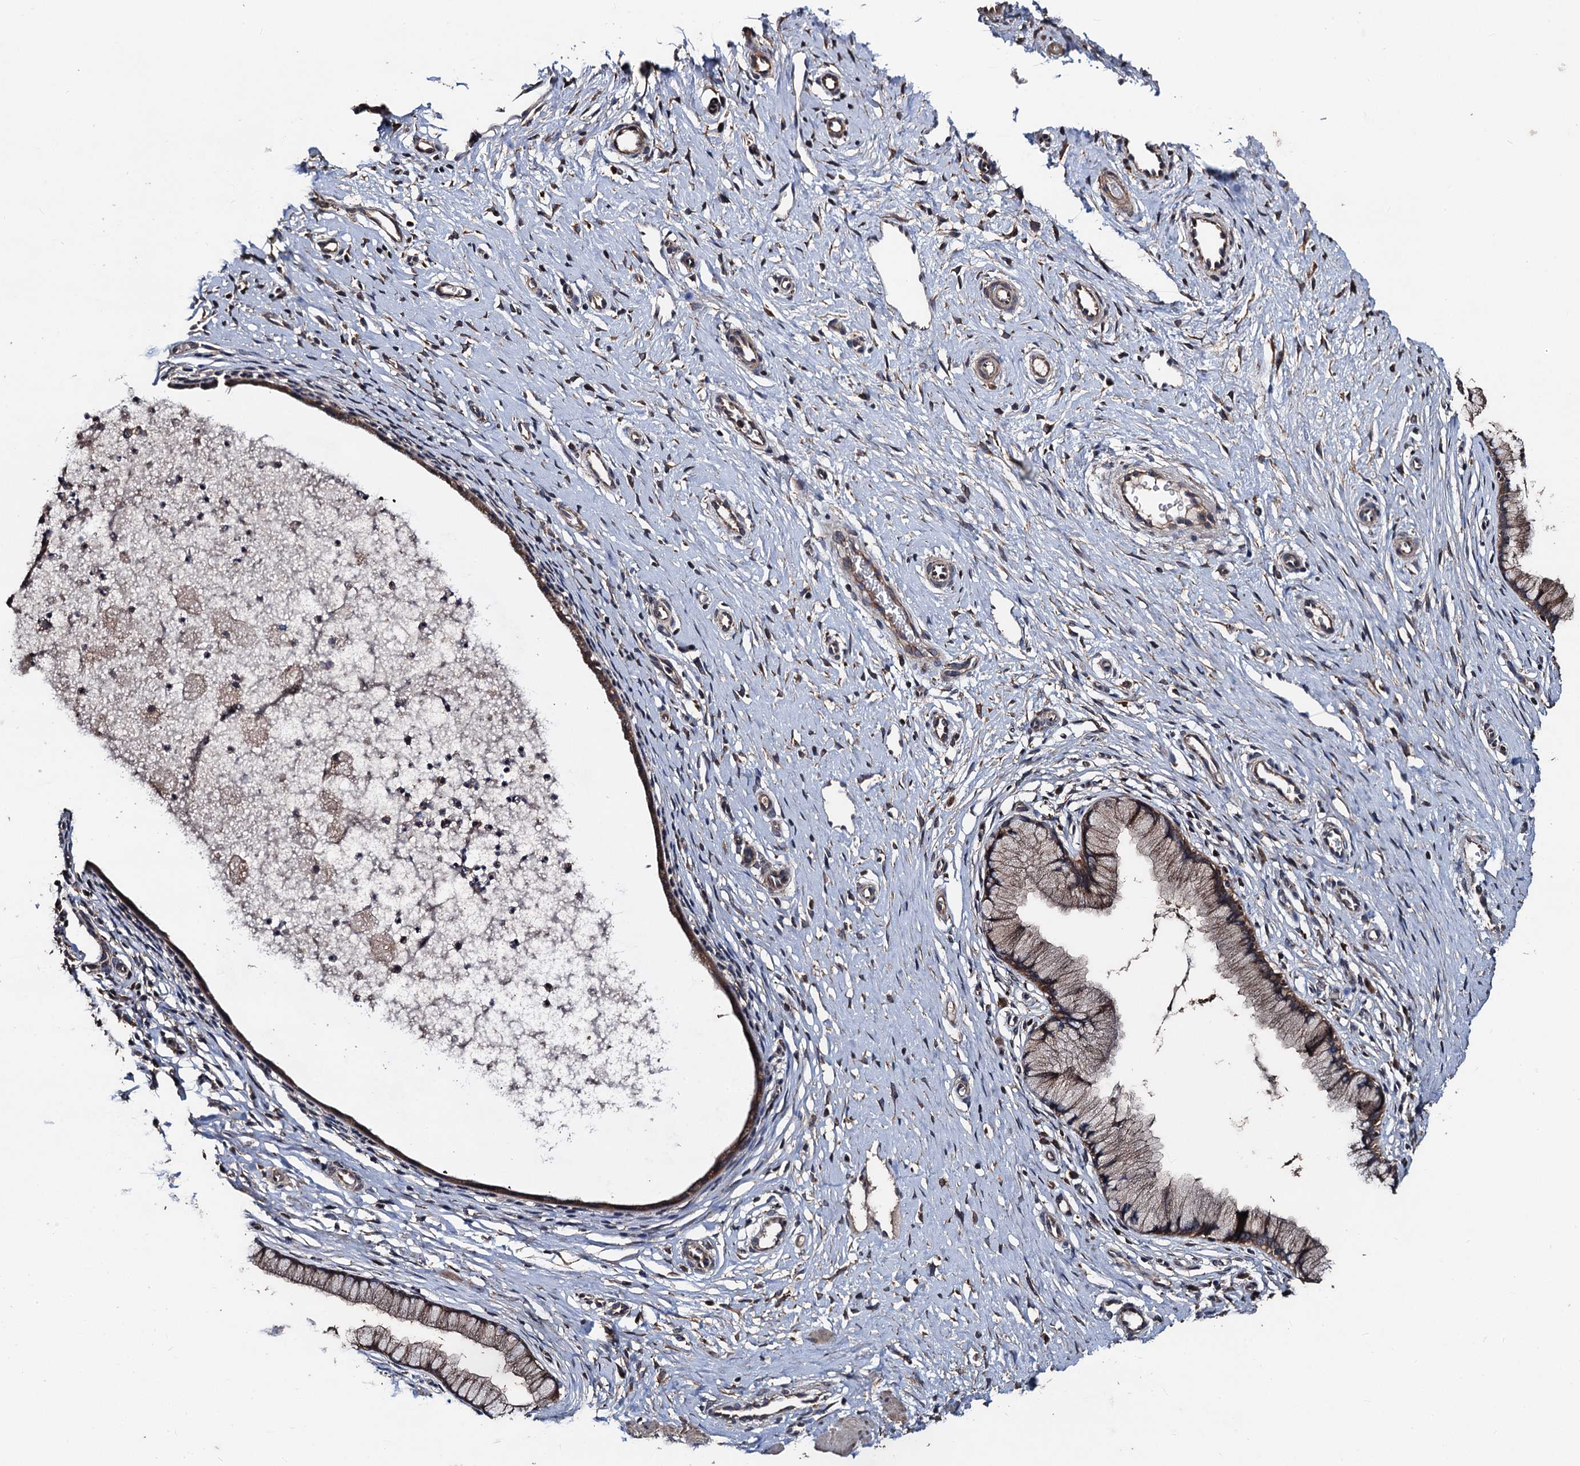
{"staining": {"intensity": "moderate", "quantity": ">75%", "location": "cytoplasmic/membranous"}, "tissue": "cervix", "cell_type": "Glandular cells", "image_type": "normal", "snomed": [{"axis": "morphology", "description": "Normal tissue, NOS"}, {"axis": "topography", "description": "Cervix"}], "caption": "Immunohistochemical staining of benign human cervix exhibits moderate cytoplasmic/membranous protein staining in about >75% of glandular cells. (IHC, brightfield microscopy, high magnification).", "gene": "PPTC7", "patient": {"sex": "female", "age": 36}}